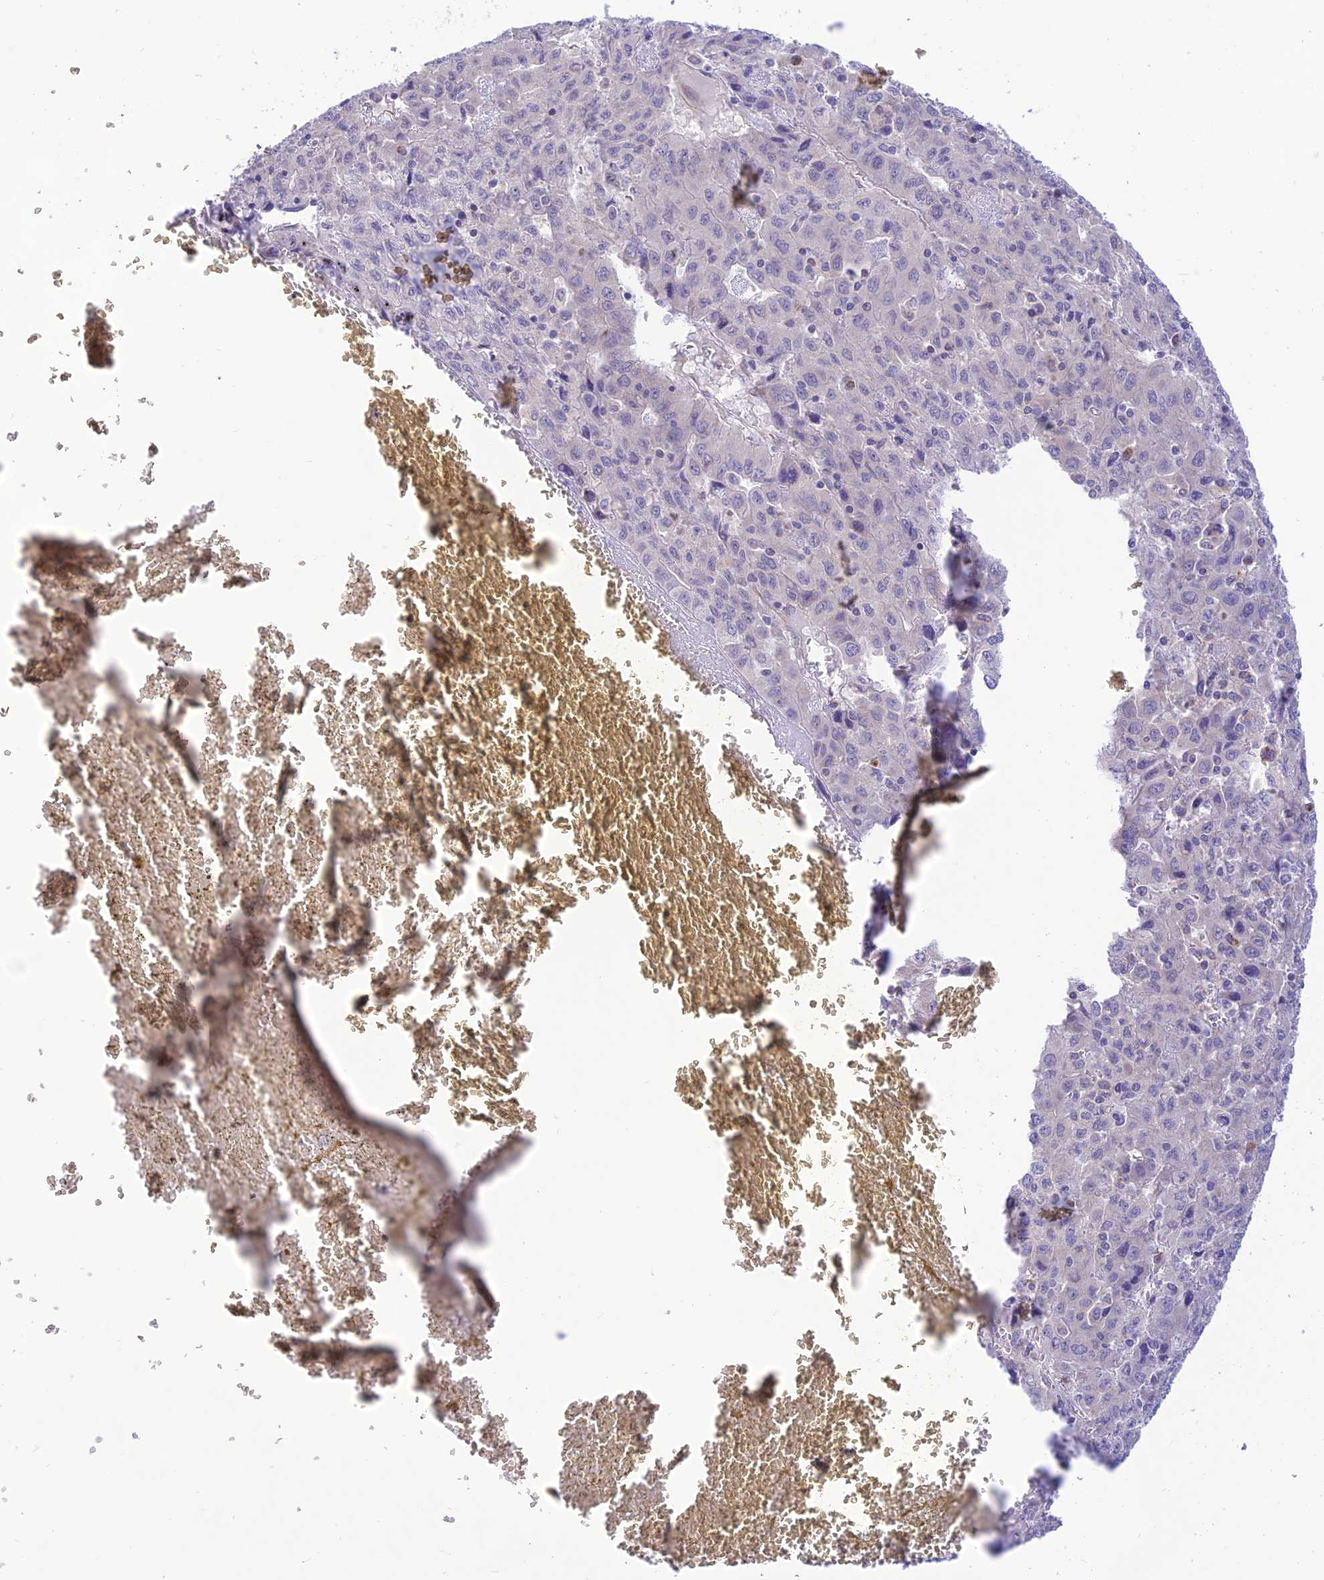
{"staining": {"intensity": "negative", "quantity": "none", "location": "none"}, "tissue": "liver cancer", "cell_type": "Tumor cells", "image_type": "cancer", "snomed": [{"axis": "morphology", "description": "Carcinoma, Hepatocellular, NOS"}, {"axis": "topography", "description": "Liver"}], "caption": "Tumor cells show no significant staining in liver cancer.", "gene": "FAM186B", "patient": {"sex": "female", "age": 53}}